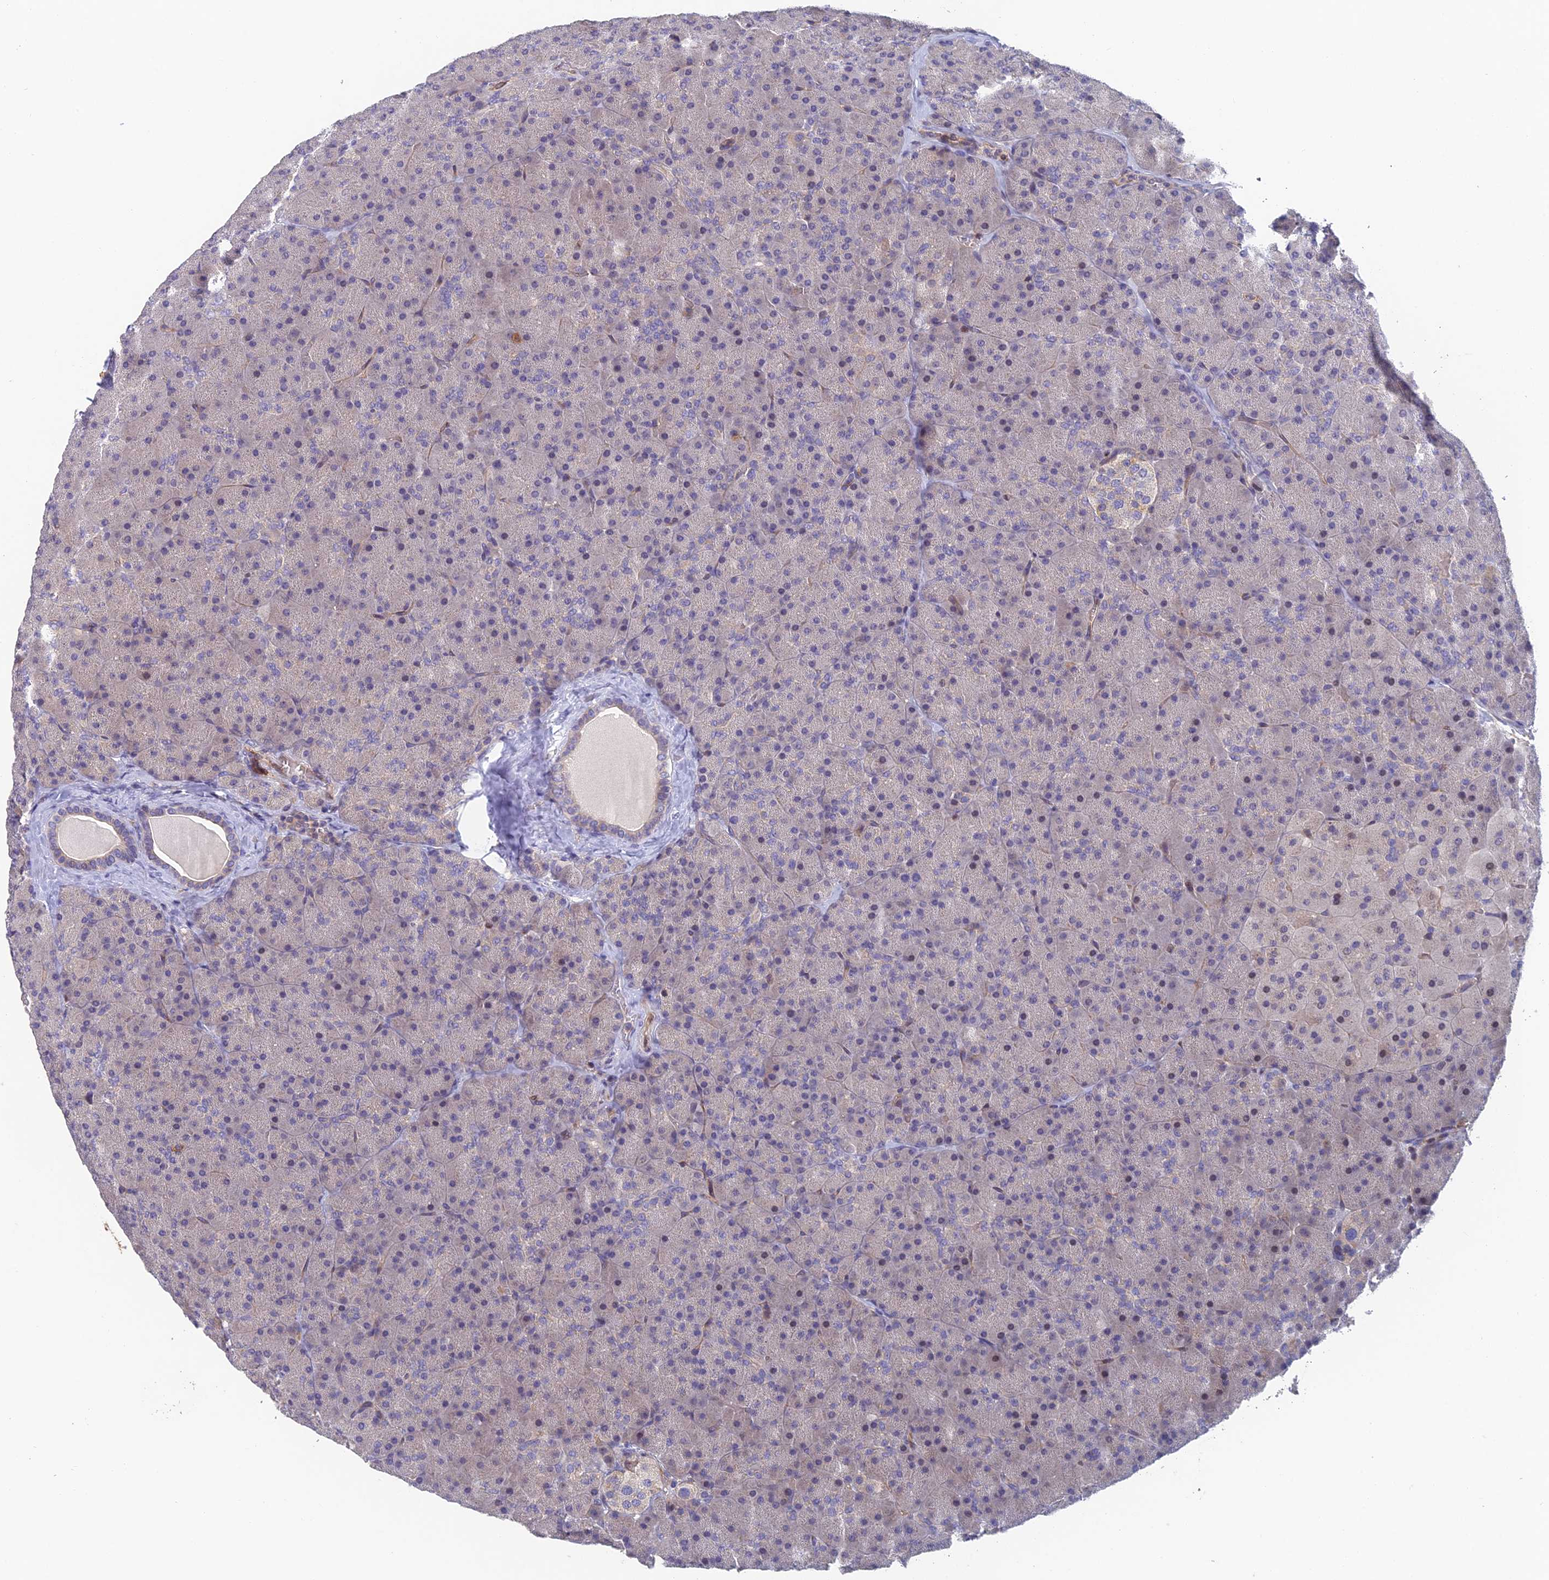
{"staining": {"intensity": "weak", "quantity": "25%-75%", "location": "cytoplasmic/membranous,nuclear"}, "tissue": "pancreas", "cell_type": "Exocrine glandular cells", "image_type": "normal", "snomed": [{"axis": "morphology", "description": "Normal tissue, NOS"}, {"axis": "topography", "description": "Pancreas"}], "caption": "Protein analysis of benign pancreas demonstrates weak cytoplasmic/membranous,nuclear positivity in about 25%-75% of exocrine glandular cells.", "gene": "ADAMTS13", "patient": {"sex": "male", "age": 36}}